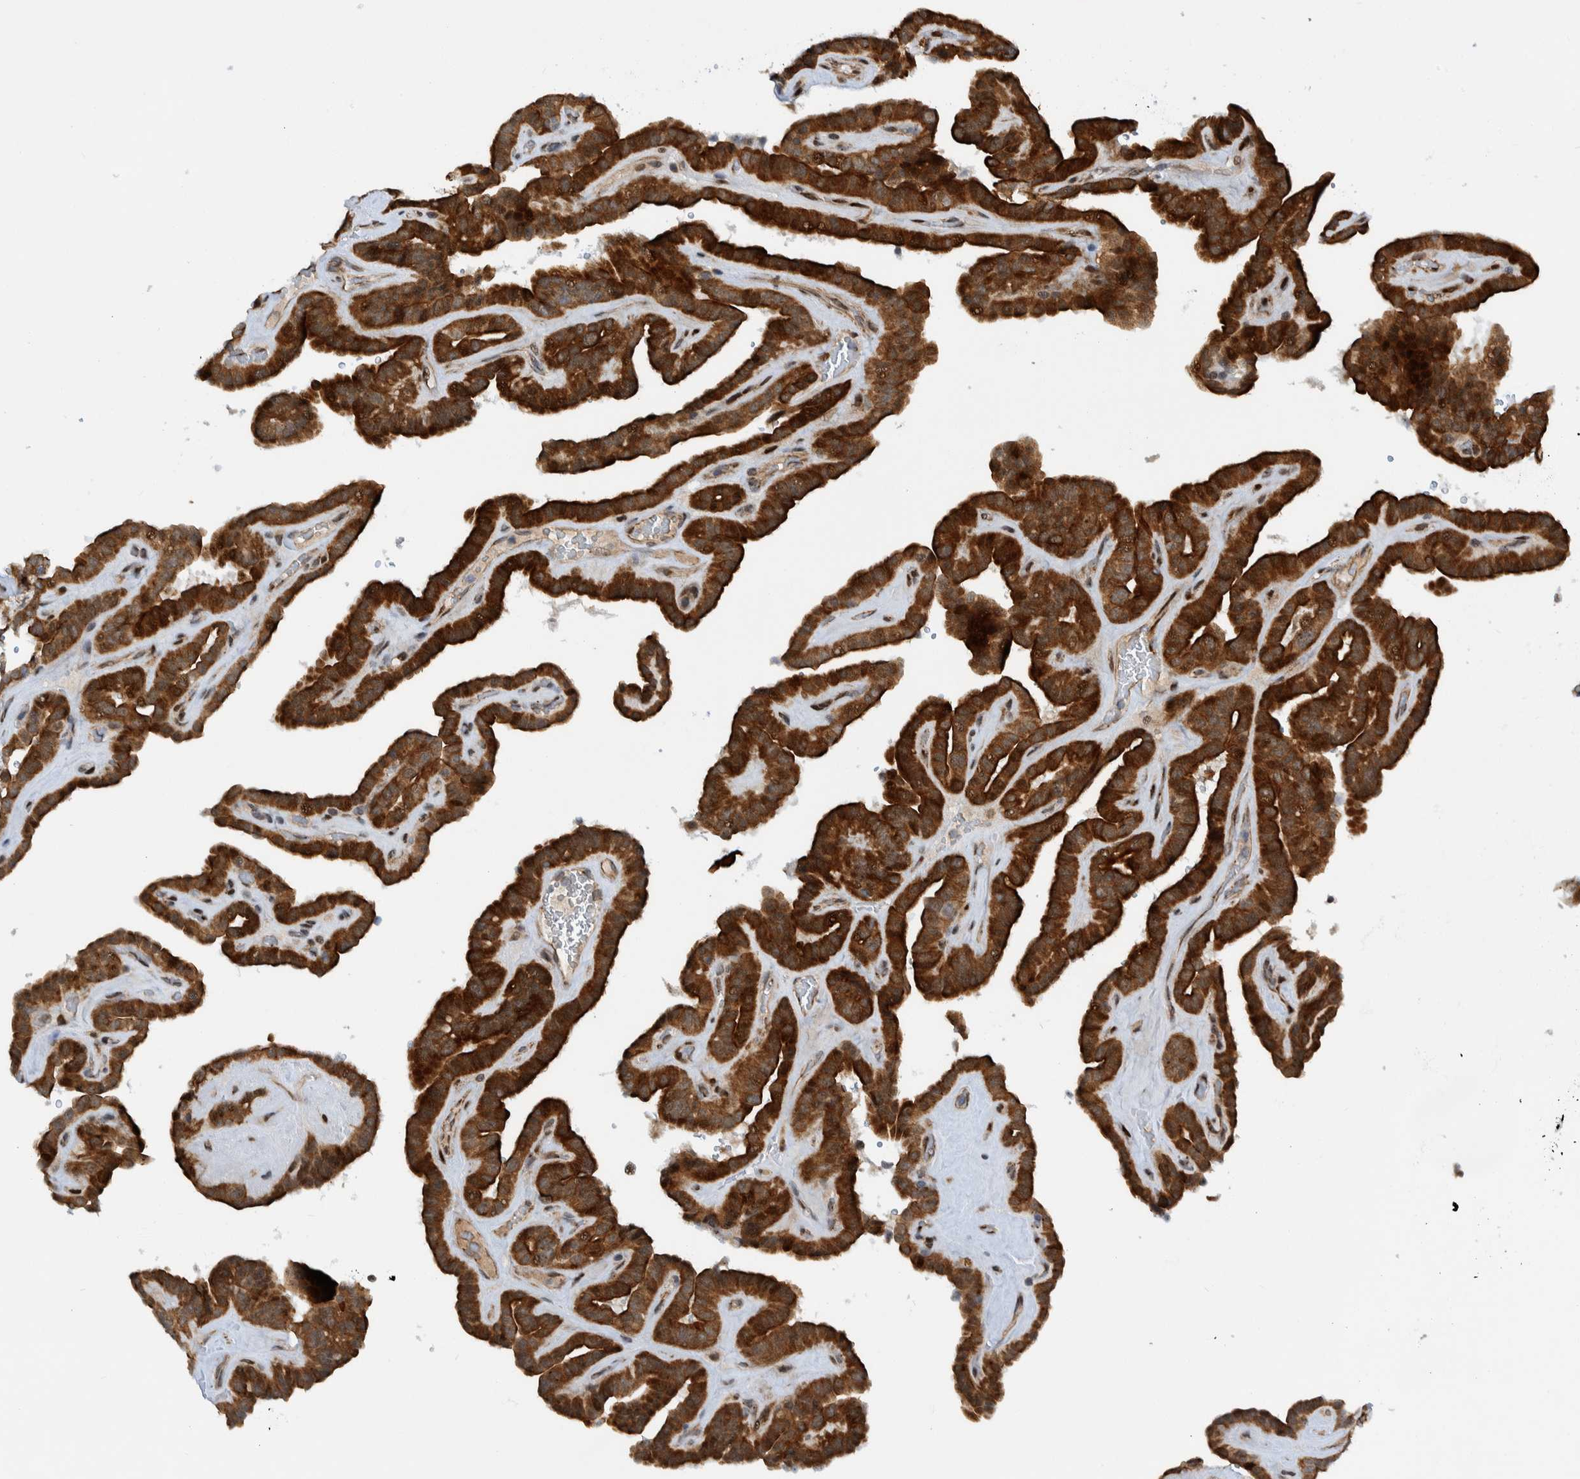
{"staining": {"intensity": "strong", "quantity": ">75%", "location": "cytoplasmic/membranous"}, "tissue": "thyroid cancer", "cell_type": "Tumor cells", "image_type": "cancer", "snomed": [{"axis": "morphology", "description": "Papillary adenocarcinoma, NOS"}, {"axis": "topography", "description": "Thyroid gland"}], "caption": "Papillary adenocarcinoma (thyroid) stained for a protein reveals strong cytoplasmic/membranous positivity in tumor cells.", "gene": "CCDC57", "patient": {"sex": "male", "age": 77}}